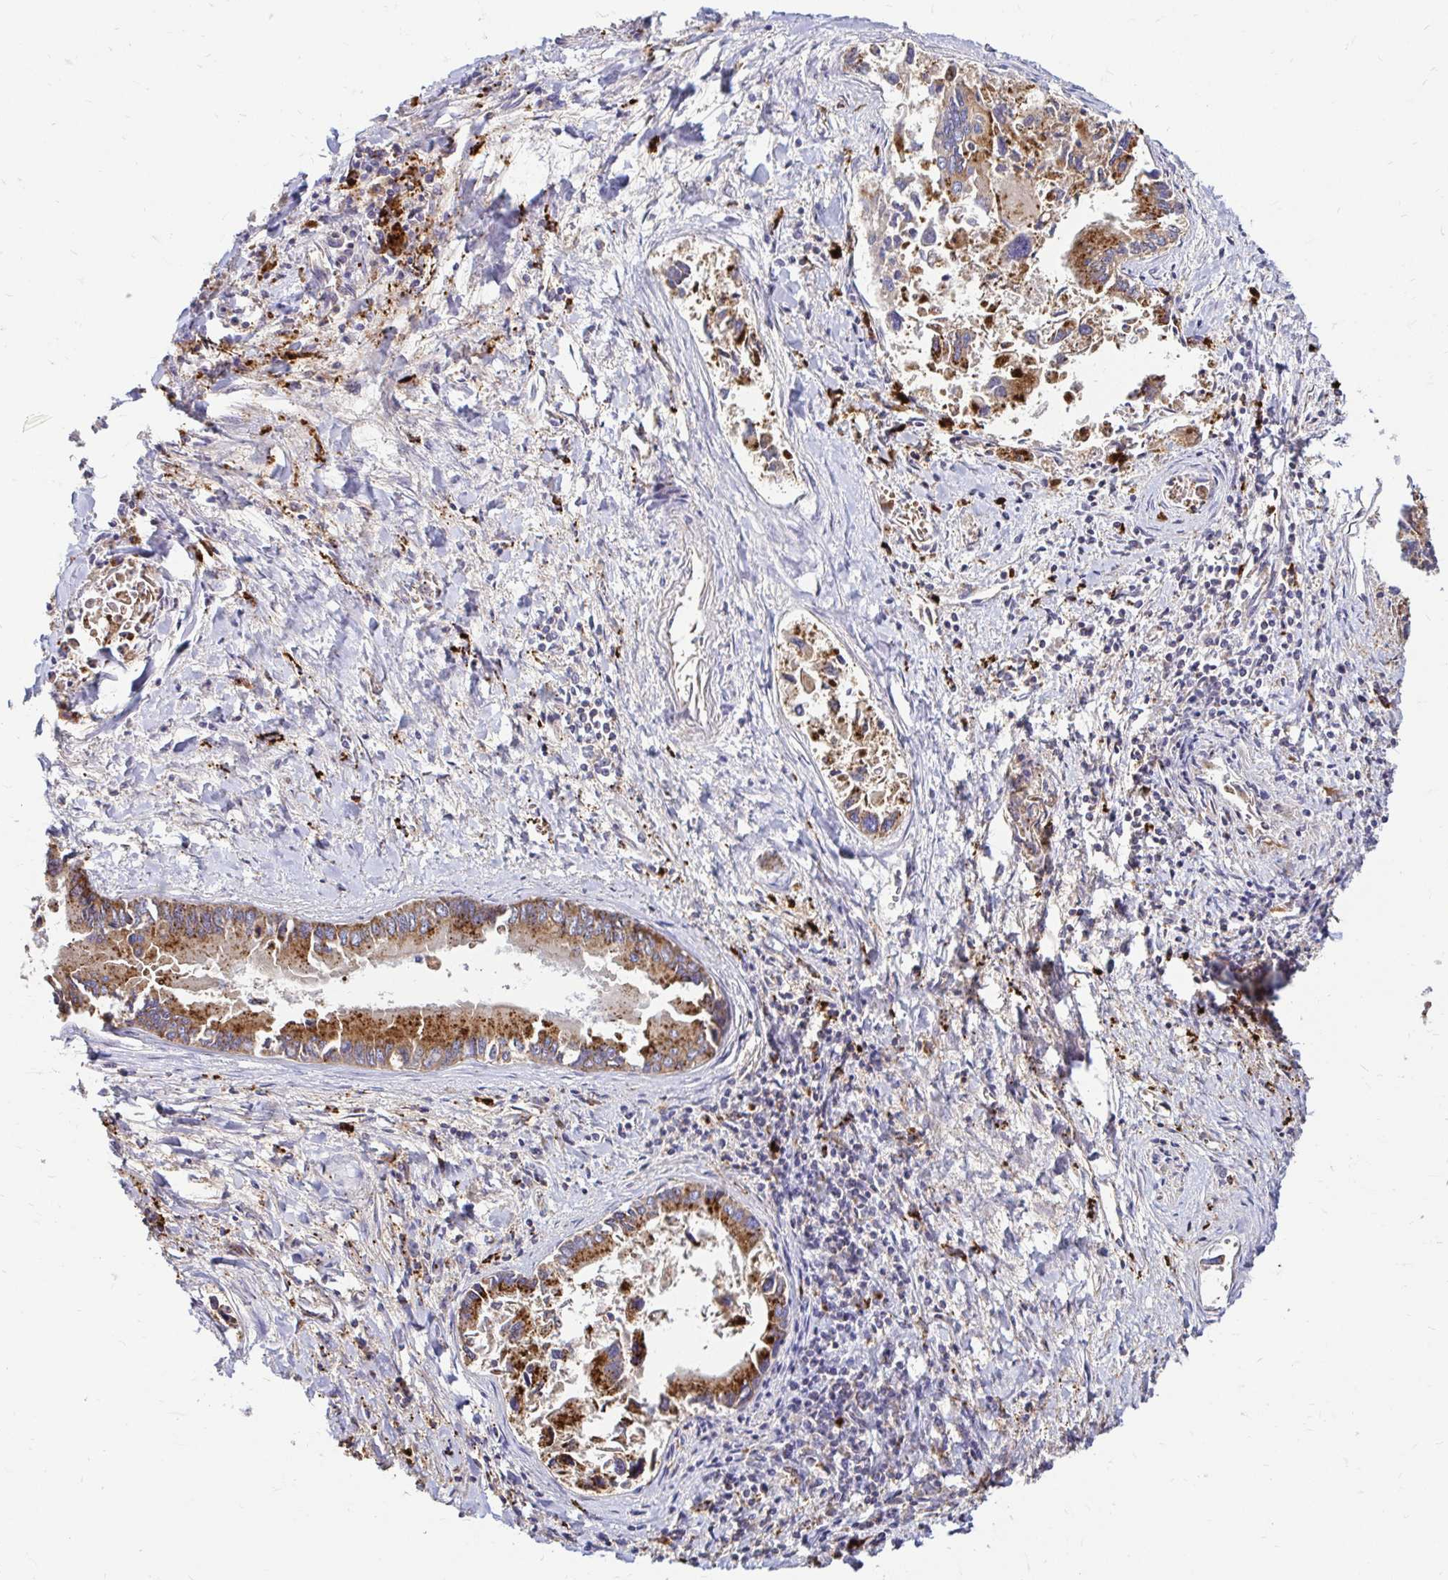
{"staining": {"intensity": "strong", "quantity": ">75%", "location": "cytoplasmic/membranous"}, "tissue": "liver cancer", "cell_type": "Tumor cells", "image_type": "cancer", "snomed": [{"axis": "morphology", "description": "Cholangiocarcinoma"}, {"axis": "topography", "description": "Liver"}], "caption": "Approximately >75% of tumor cells in human liver cancer exhibit strong cytoplasmic/membranous protein expression as visualized by brown immunohistochemical staining.", "gene": "FUCA1", "patient": {"sex": "male", "age": 66}}